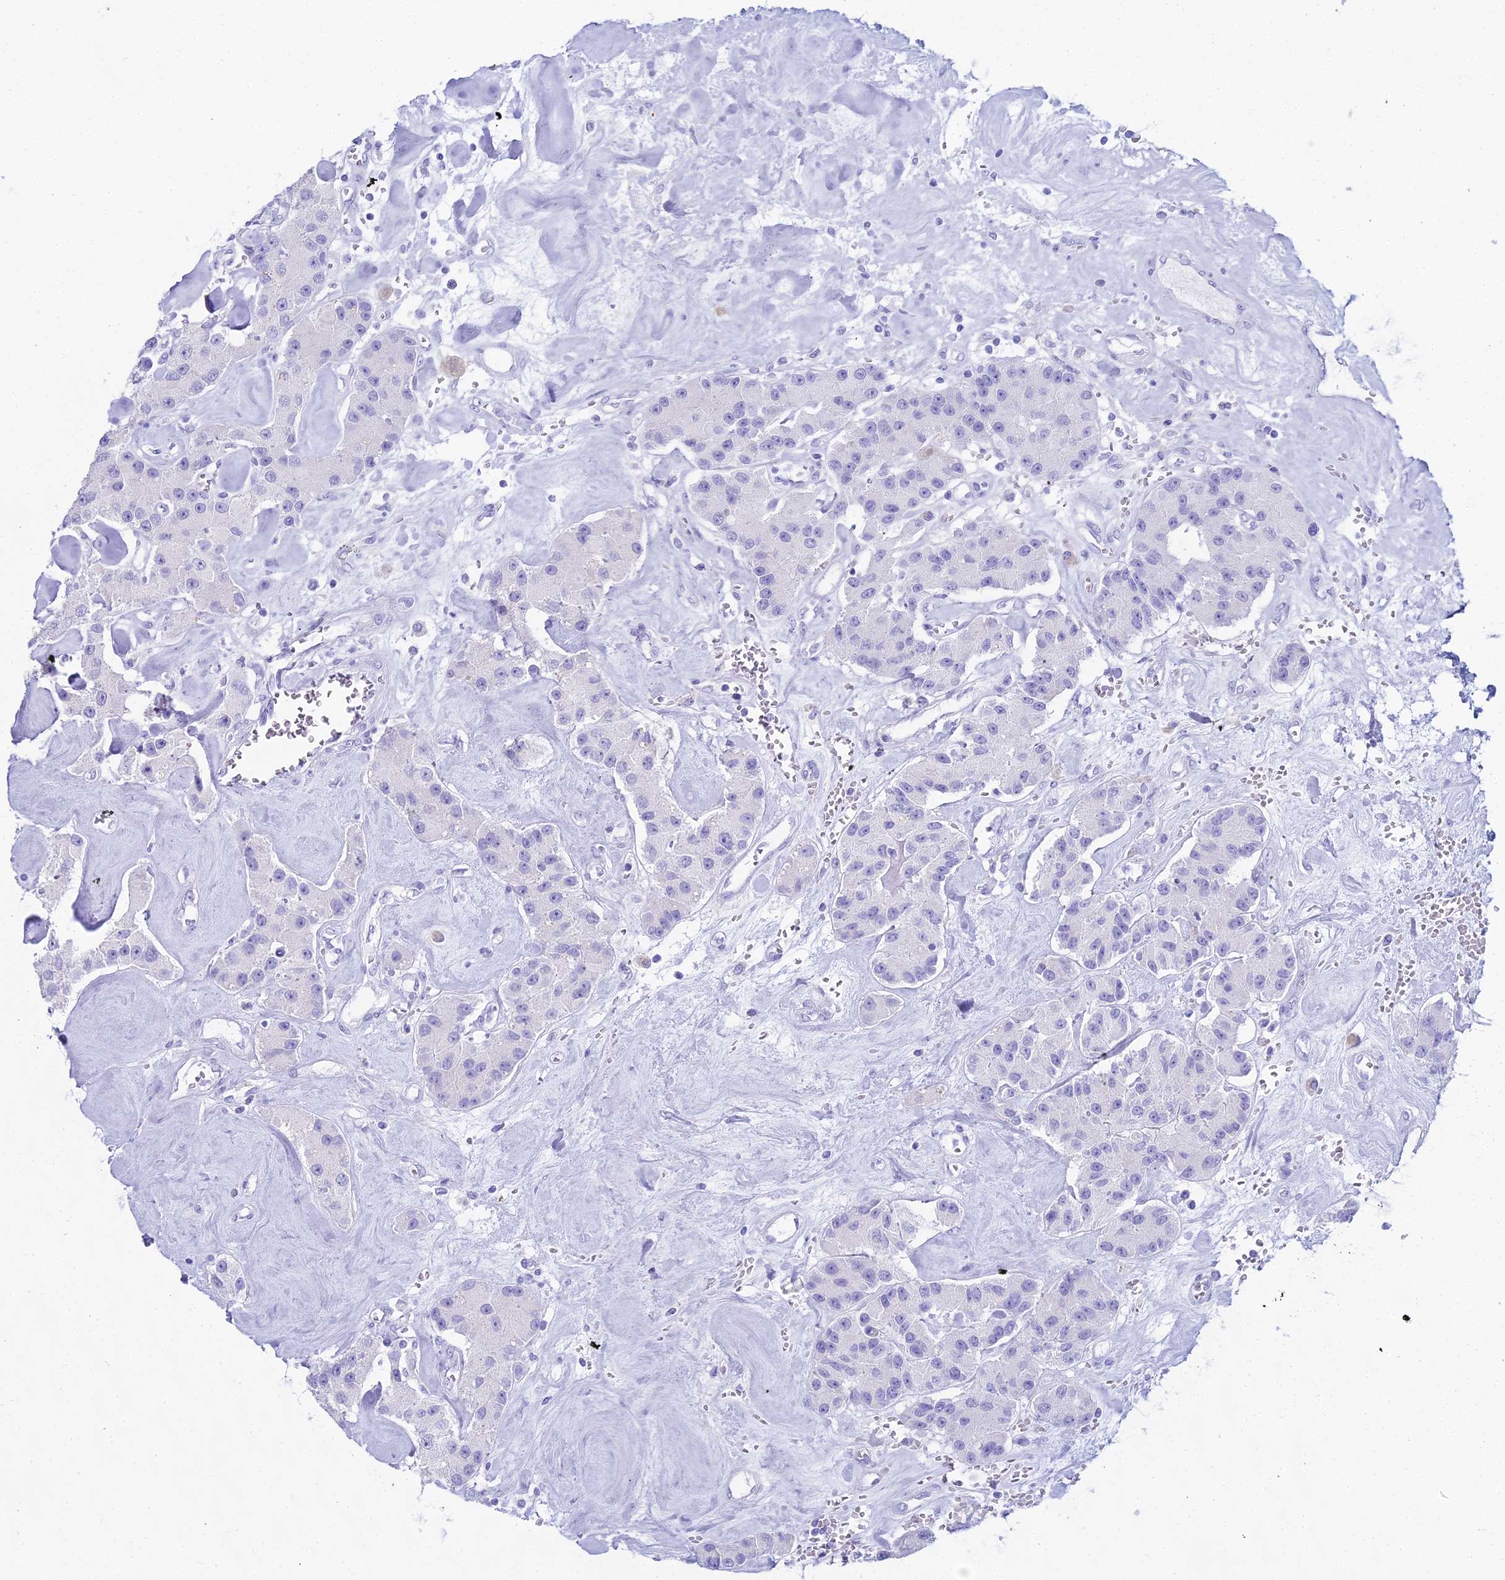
{"staining": {"intensity": "negative", "quantity": "none", "location": "none"}, "tissue": "carcinoid", "cell_type": "Tumor cells", "image_type": "cancer", "snomed": [{"axis": "morphology", "description": "Carcinoid, malignant, NOS"}, {"axis": "topography", "description": "Pancreas"}], "caption": "The micrograph reveals no staining of tumor cells in carcinoid.", "gene": "CGB2", "patient": {"sex": "male", "age": 41}}